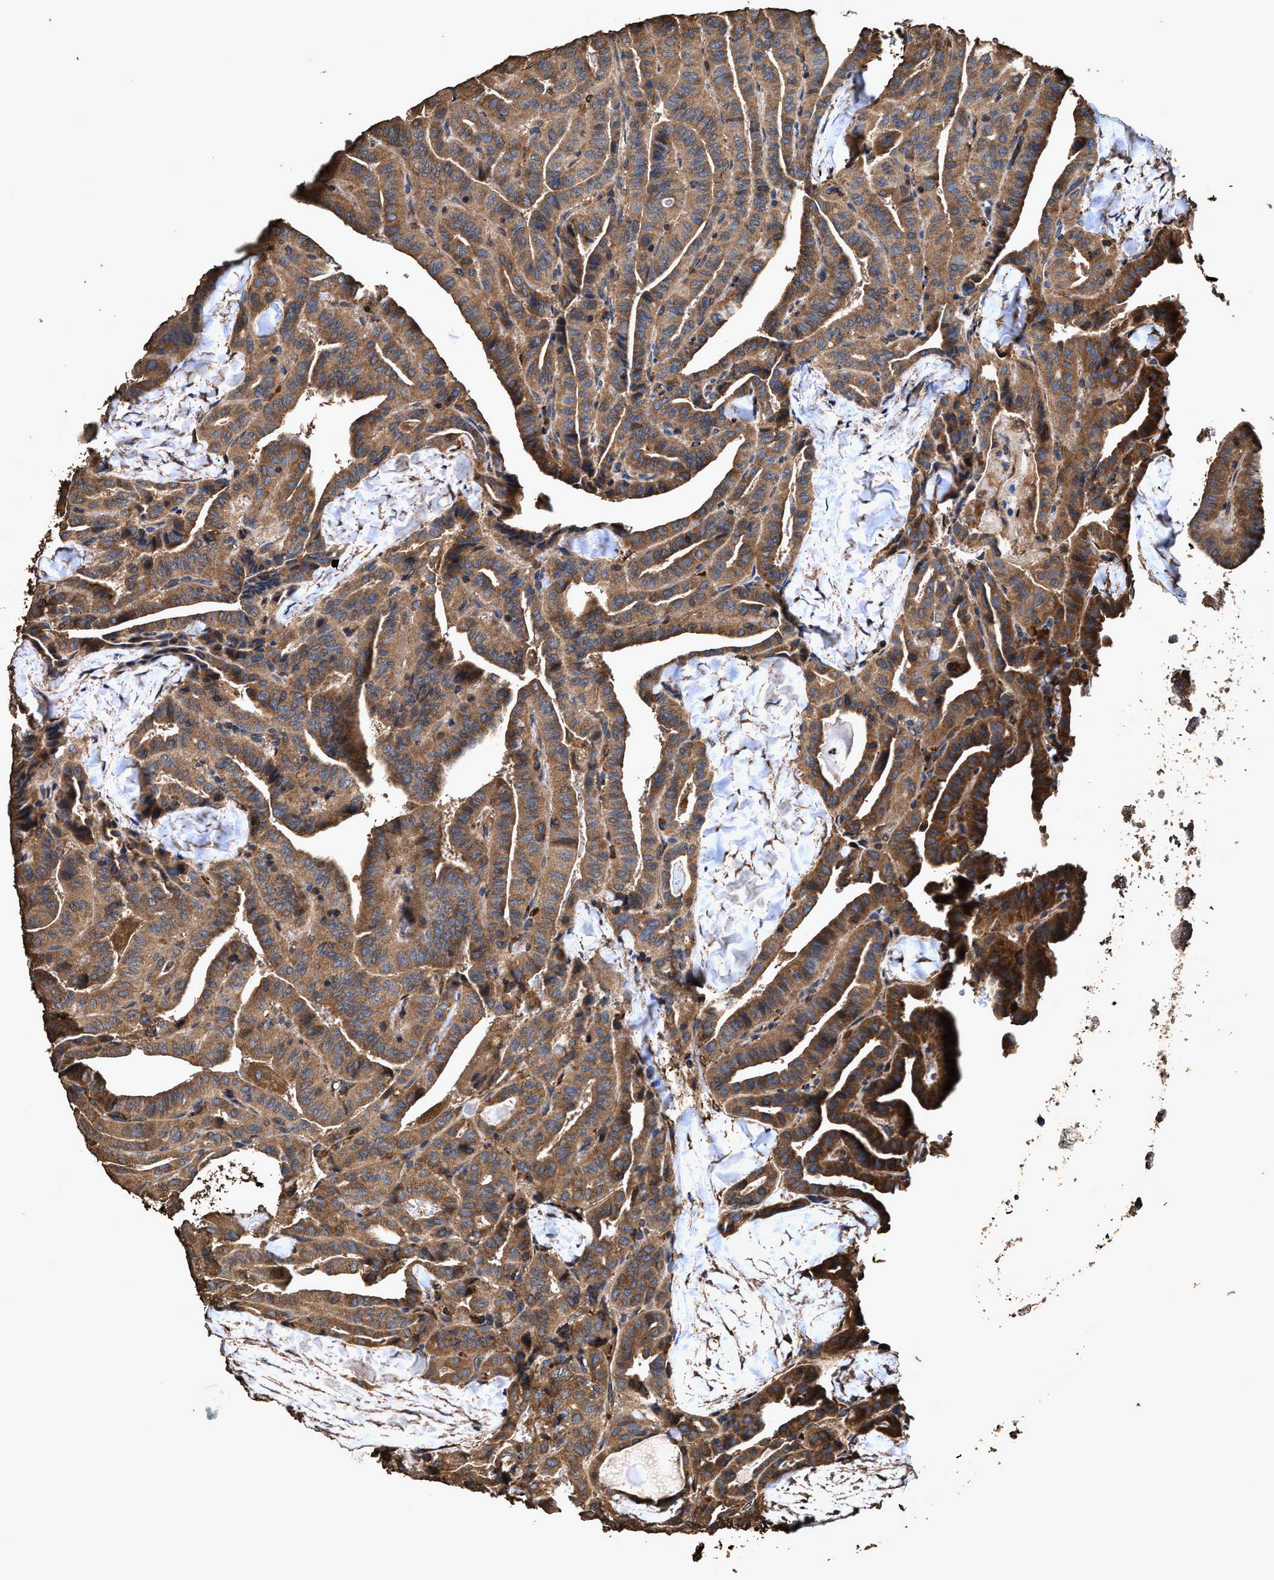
{"staining": {"intensity": "moderate", "quantity": ">75%", "location": "cytoplasmic/membranous"}, "tissue": "thyroid cancer", "cell_type": "Tumor cells", "image_type": "cancer", "snomed": [{"axis": "morphology", "description": "Papillary adenocarcinoma, NOS"}, {"axis": "topography", "description": "Thyroid gland"}], "caption": "There is medium levels of moderate cytoplasmic/membranous expression in tumor cells of thyroid cancer, as demonstrated by immunohistochemical staining (brown color).", "gene": "ZMYND19", "patient": {"sex": "male", "age": 77}}